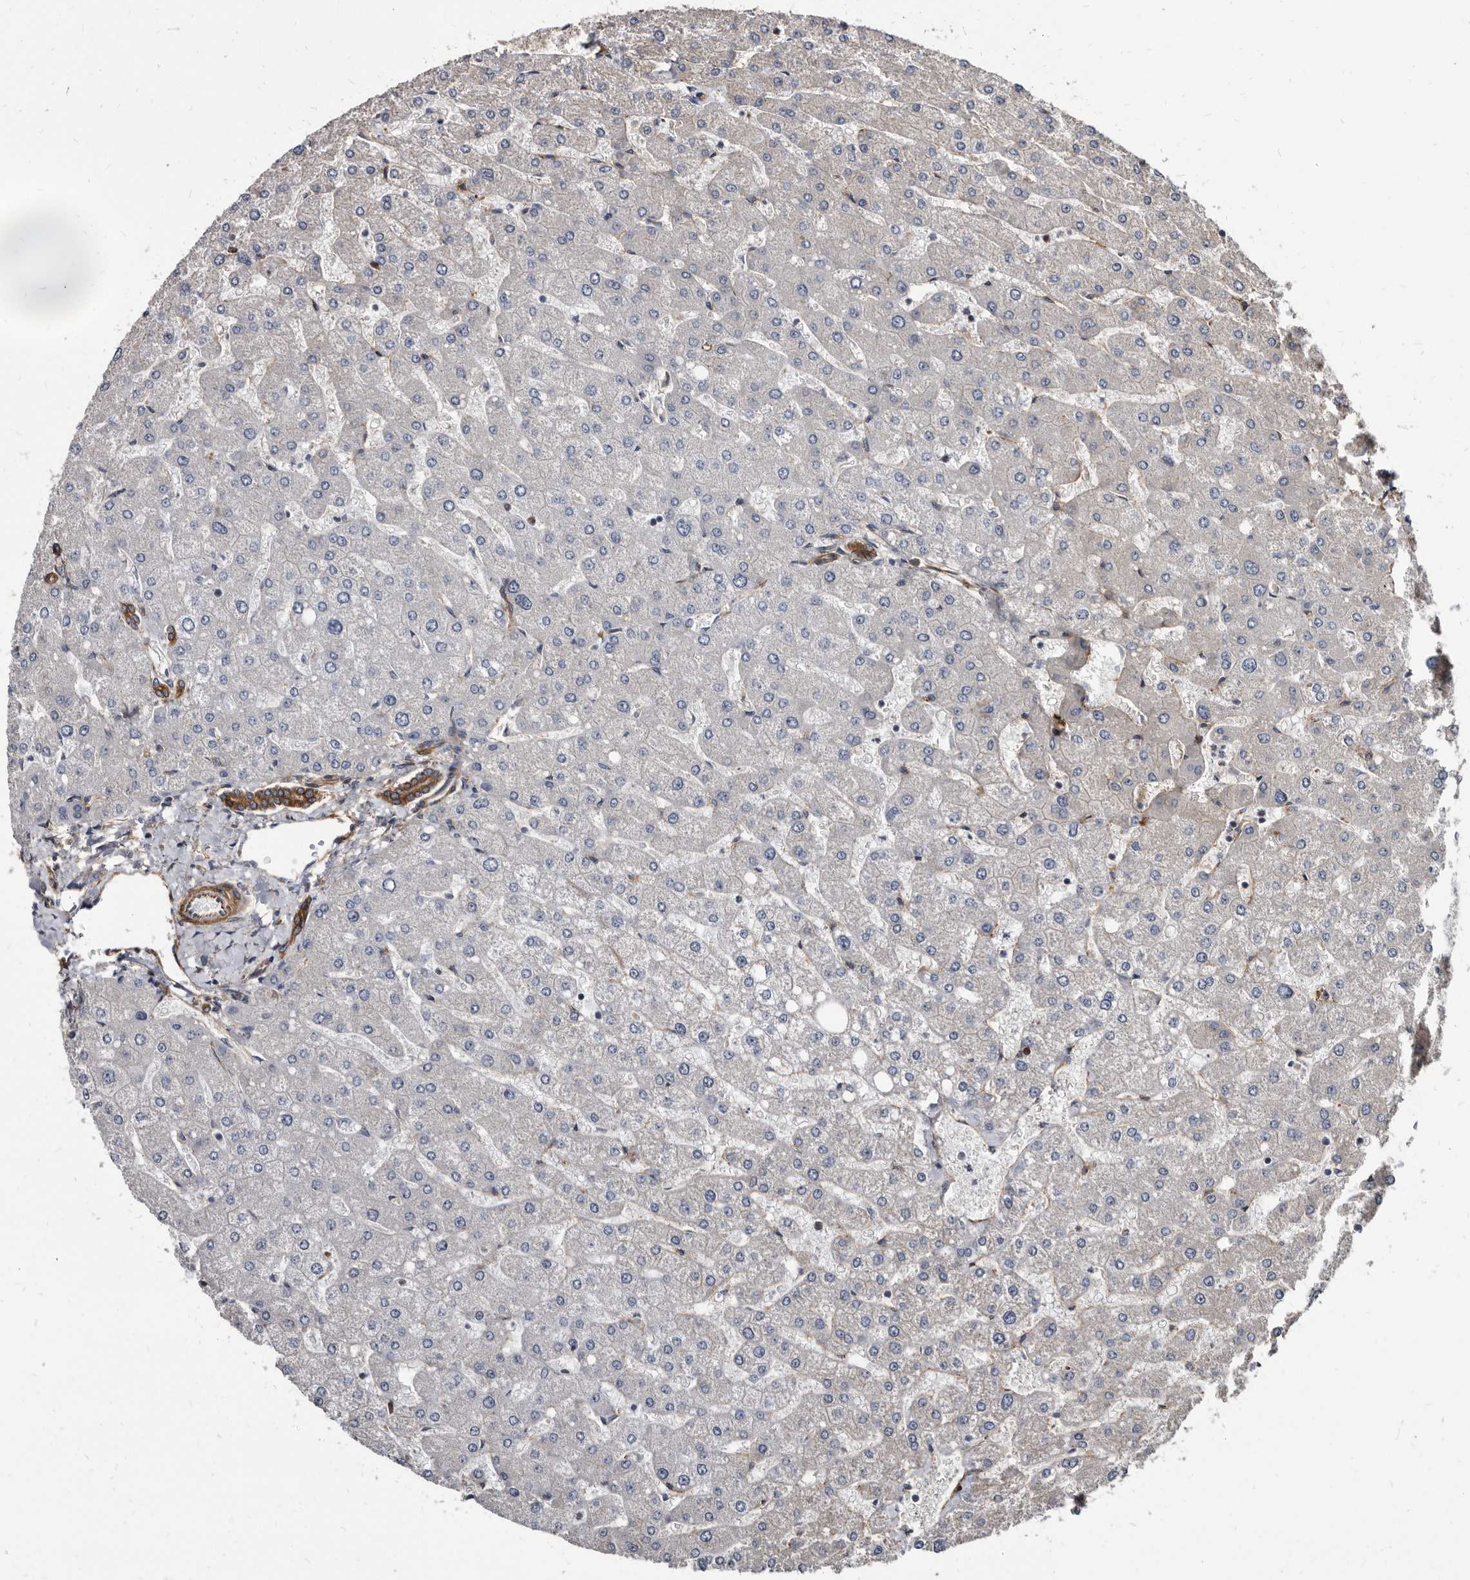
{"staining": {"intensity": "strong", "quantity": ">75%", "location": "cytoplasmic/membranous"}, "tissue": "liver", "cell_type": "Cholangiocytes", "image_type": "normal", "snomed": [{"axis": "morphology", "description": "Normal tissue, NOS"}, {"axis": "topography", "description": "Liver"}], "caption": "Immunohistochemistry (IHC) image of normal liver stained for a protein (brown), which demonstrates high levels of strong cytoplasmic/membranous expression in about >75% of cholangiocytes.", "gene": "KCTD20", "patient": {"sex": "male", "age": 55}}